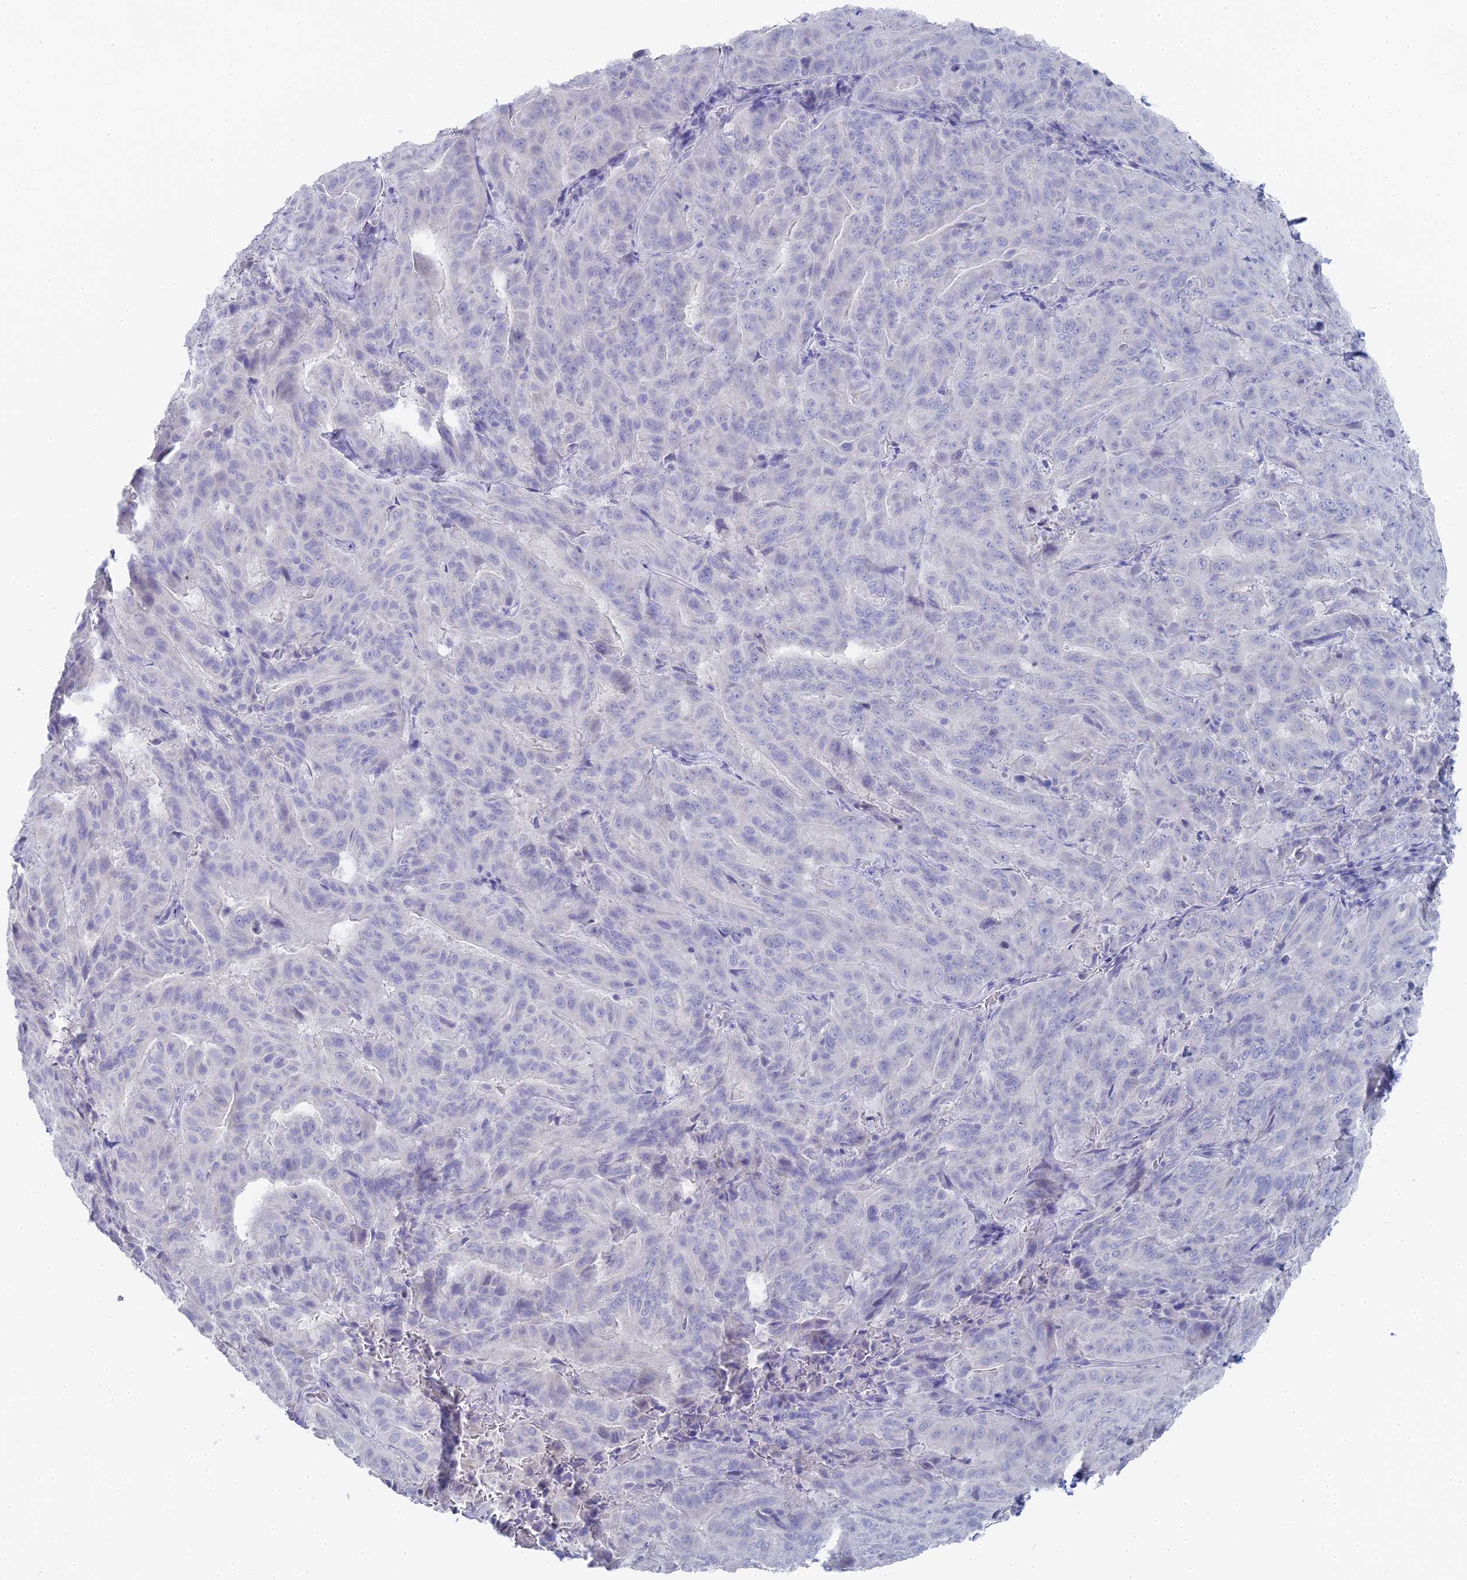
{"staining": {"intensity": "negative", "quantity": "none", "location": "none"}, "tissue": "pancreatic cancer", "cell_type": "Tumor cells", "image_type": "cancer", "snomed": [{"axis": "morphology", "description": "Adenocarcinoma, NOS"}, {"axis": "topography", "description": "Pancreas"}], "caption": "Immunohistochemistry (IHC) of human pancreatic cancer displays no positivity in tumor cells. (DAB (3,3'-diaminobenzidine) immunohistochemistry (IHC), high magnification).", "gene": "ALPP", "patient": {"sex": "male", "age": 63}}